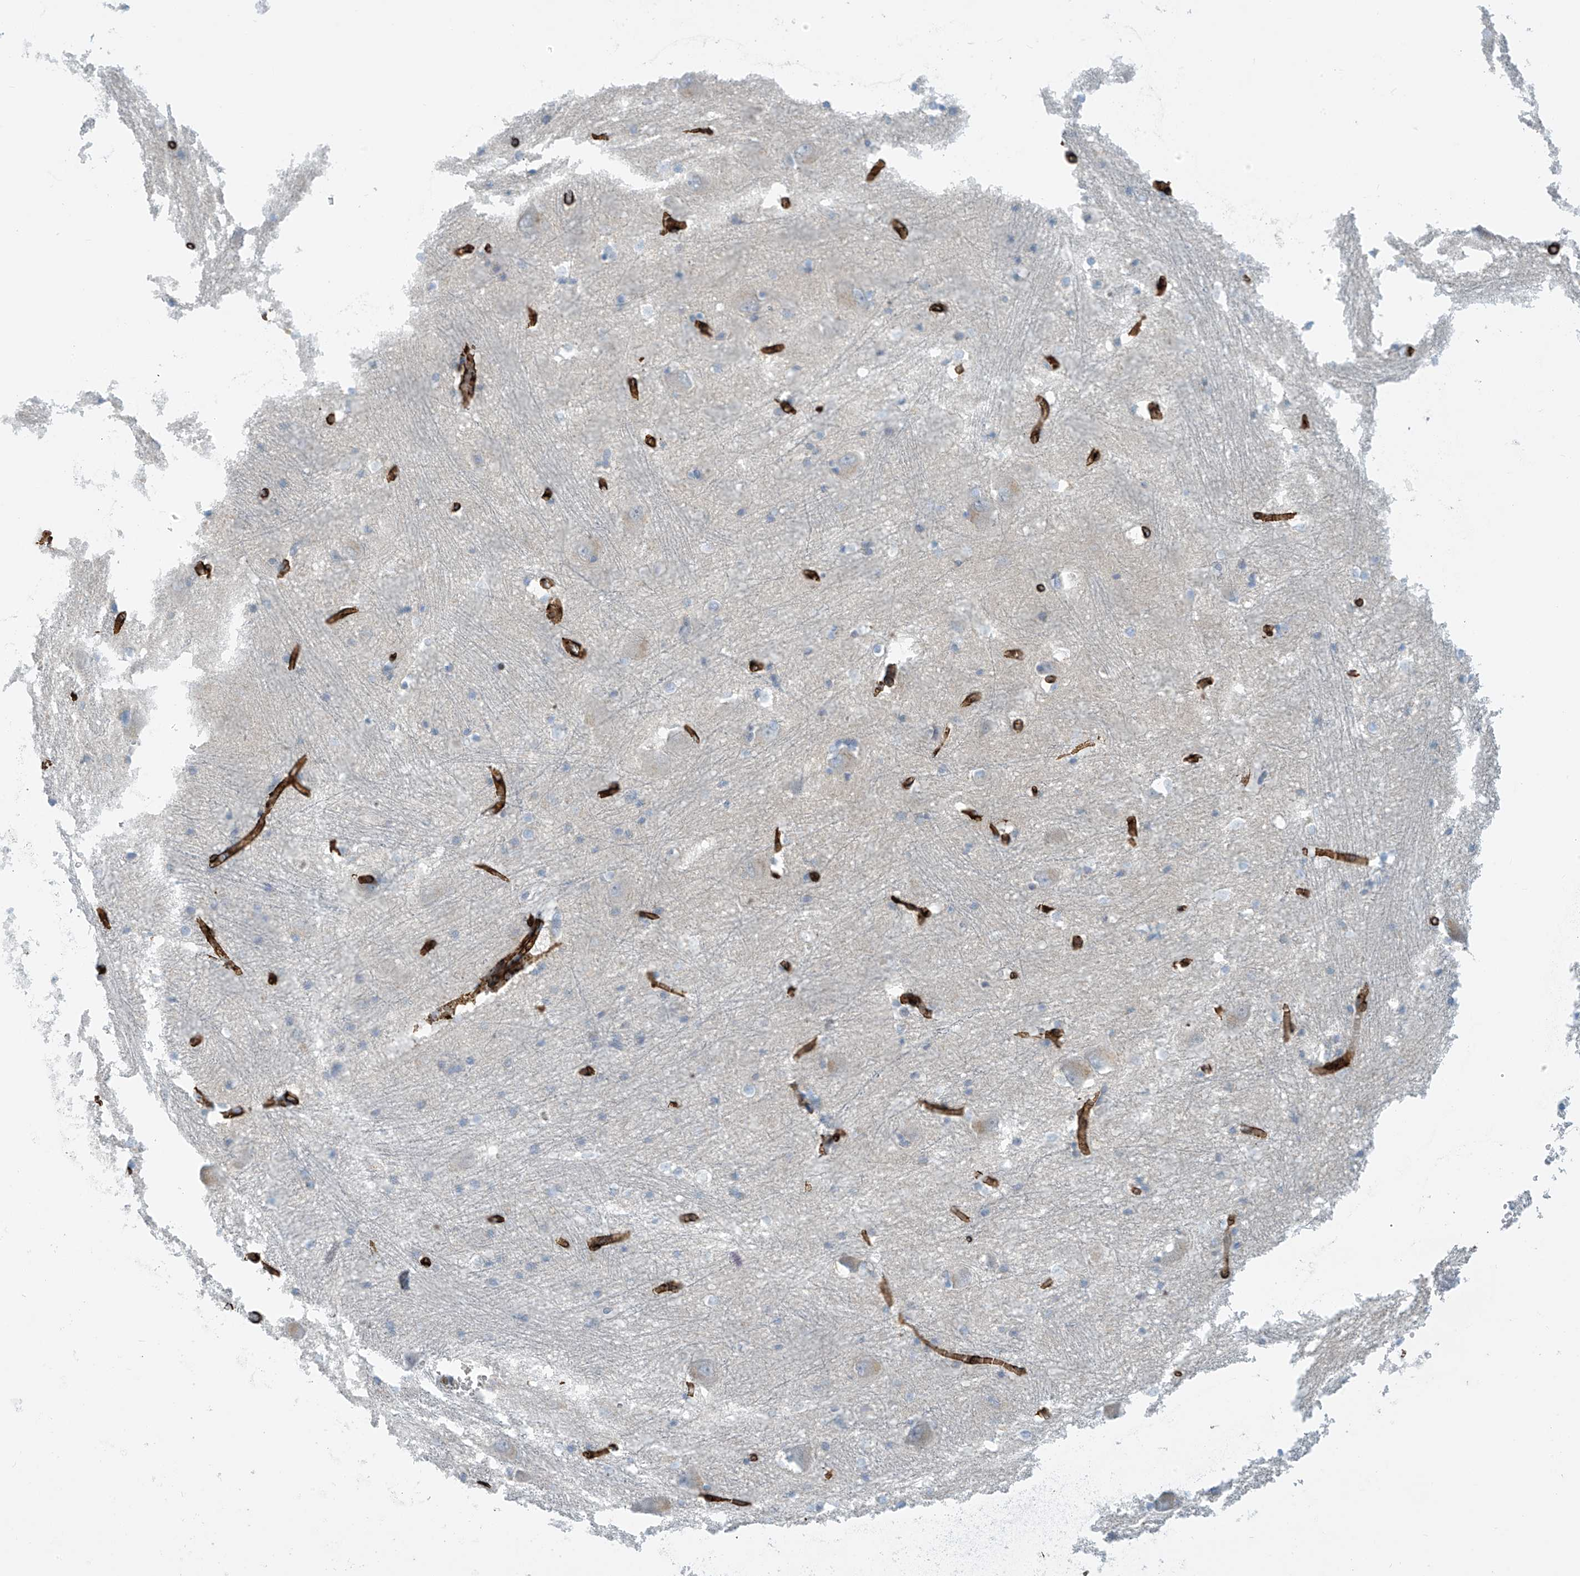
{"staining": {"intensity": "negative", "quantity": "none", "location": "none"}, "tissue": "caudate", "cell_type": "Glial cells", "image_type": "normal", "snomed": [{"axis": "morphology", "description": "Normal tissue, NOS"}, {"axis": "topography", "description": "Lateral ventricle wall"}], "caption": "The IHC image has no significant staining in glial cells of caudate. (Stains: DAB (3,3'-diaminobenzidine) immunohistochemistry (IHC) with hematoxylin counter stain, Microscopy: brightfield microscopy at high magnification).", "gene": "SLC6A12", "patient": {"sex": "male", "age": 37}}